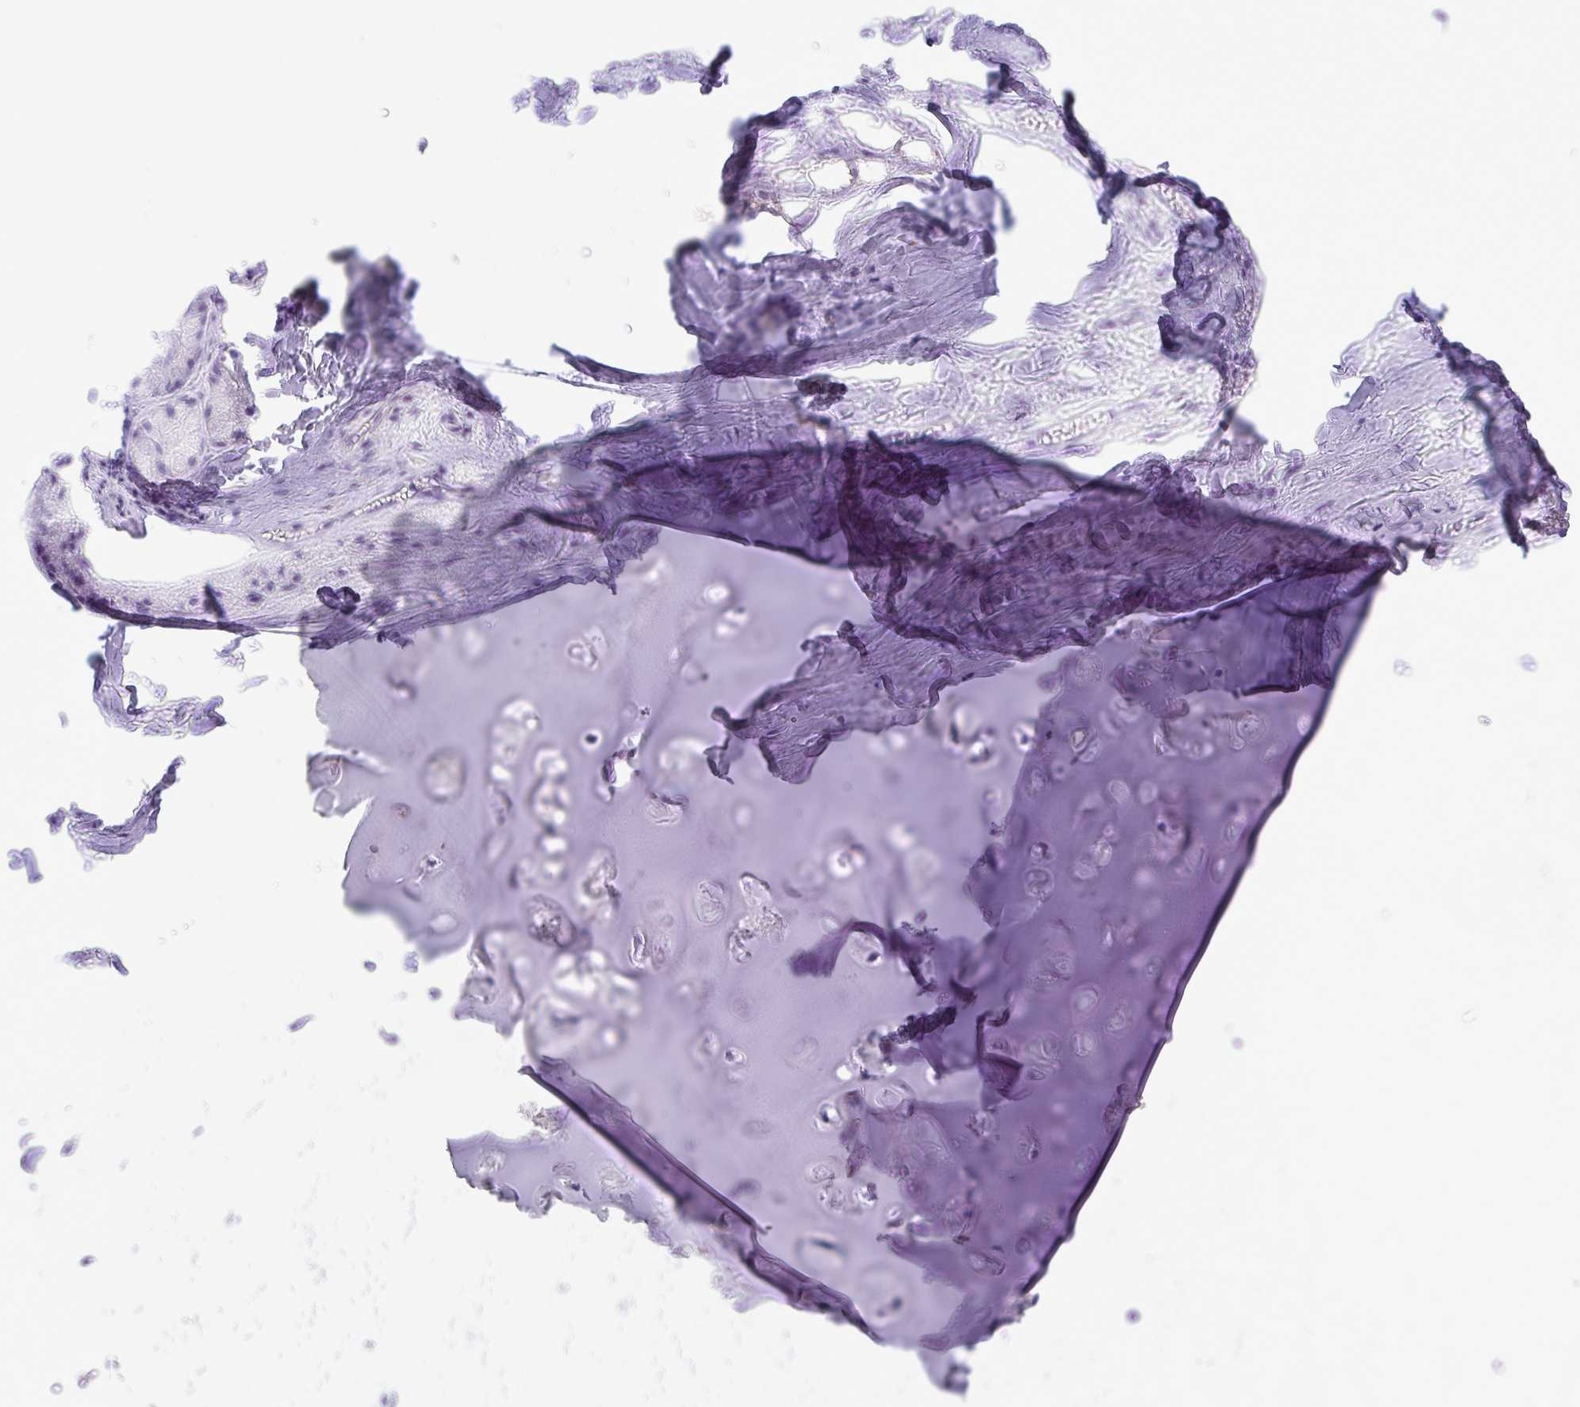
{"staining": {"intensity": "negative", "quantity": "none", "location": "none"}, "tissue": "adipose tissue", "cell_type": "Adipocytes", "image_type": "normal", "snomed": [{"axis": "morphology", "description": "Normal tissue, NOS"}, {"axis": "topography", "description": "Cartilage tissue"}, {"axis": "topography", "description": "Nasopharynx"}, {"axis": "topography", "description": "Thyroid gland"}], "caption": "The histopathology image displays no significant positivity in adipocytes of adipose tissue.", "gene": "GPR182", "patient": {"sex": "male", "age": 63}}